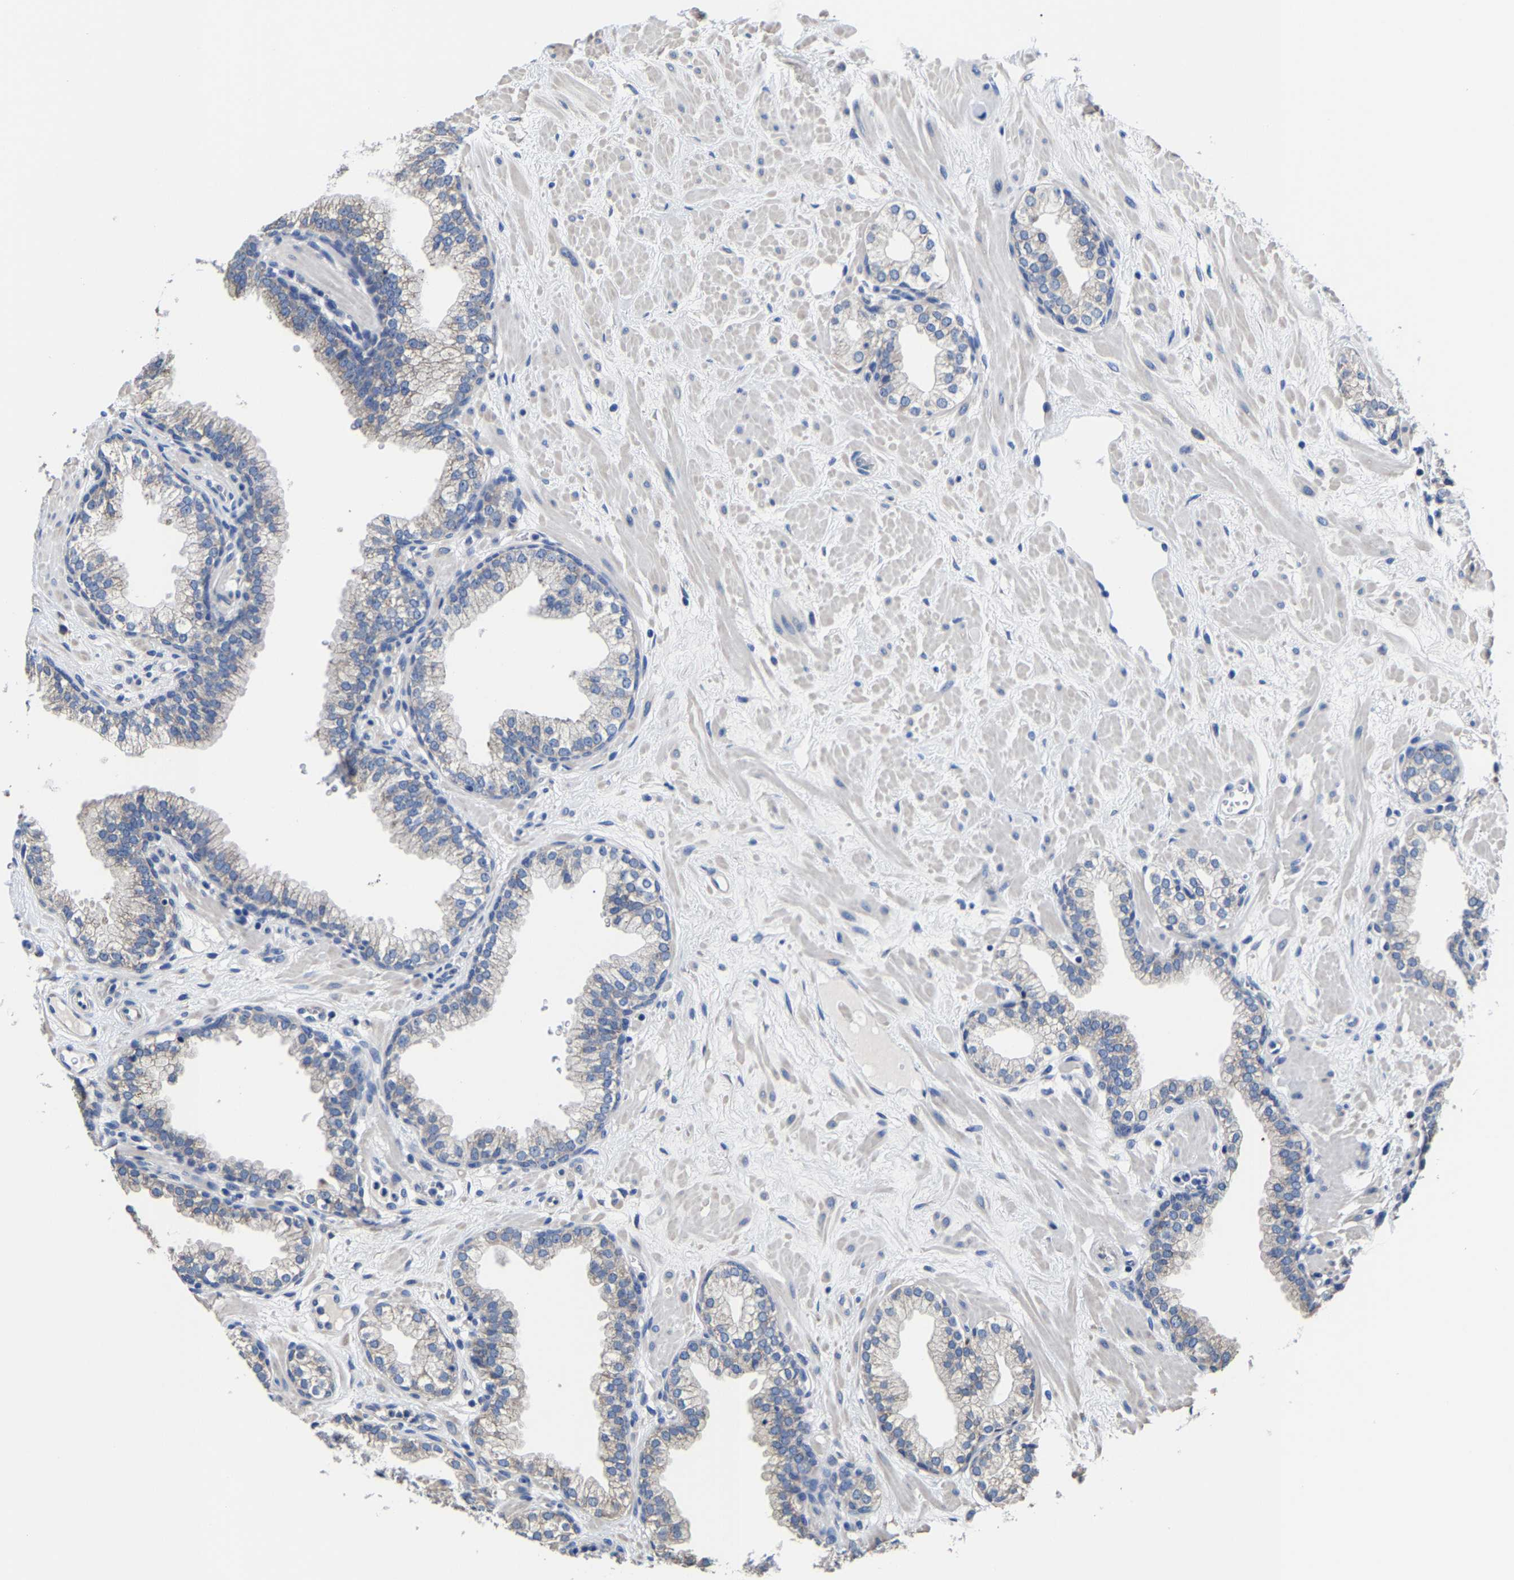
{"staining": {"intensity": "weak", "quantity": "<25%", "location": "cytoplasmic/membranous"}, "tissue": "prostate", "cell_type": "Glandular cells", "image_type": "normal", "snomed": [{"axis": "morphology", "description": "Normal tissue, NOS"}, {"axis": "morphology", "description": "Urothelial carcinoma, Low grade"}, {"axis": "topography", "description": "Urinary bladder"}, {"axis": "topography", "description": "Prostate"}], "caption": "Normal prostate was stained to show a protein in brown. There is no significant expression in glandular cells.", "gene": "SRPK2", "patient": {"sex": "male", "age": 60}}